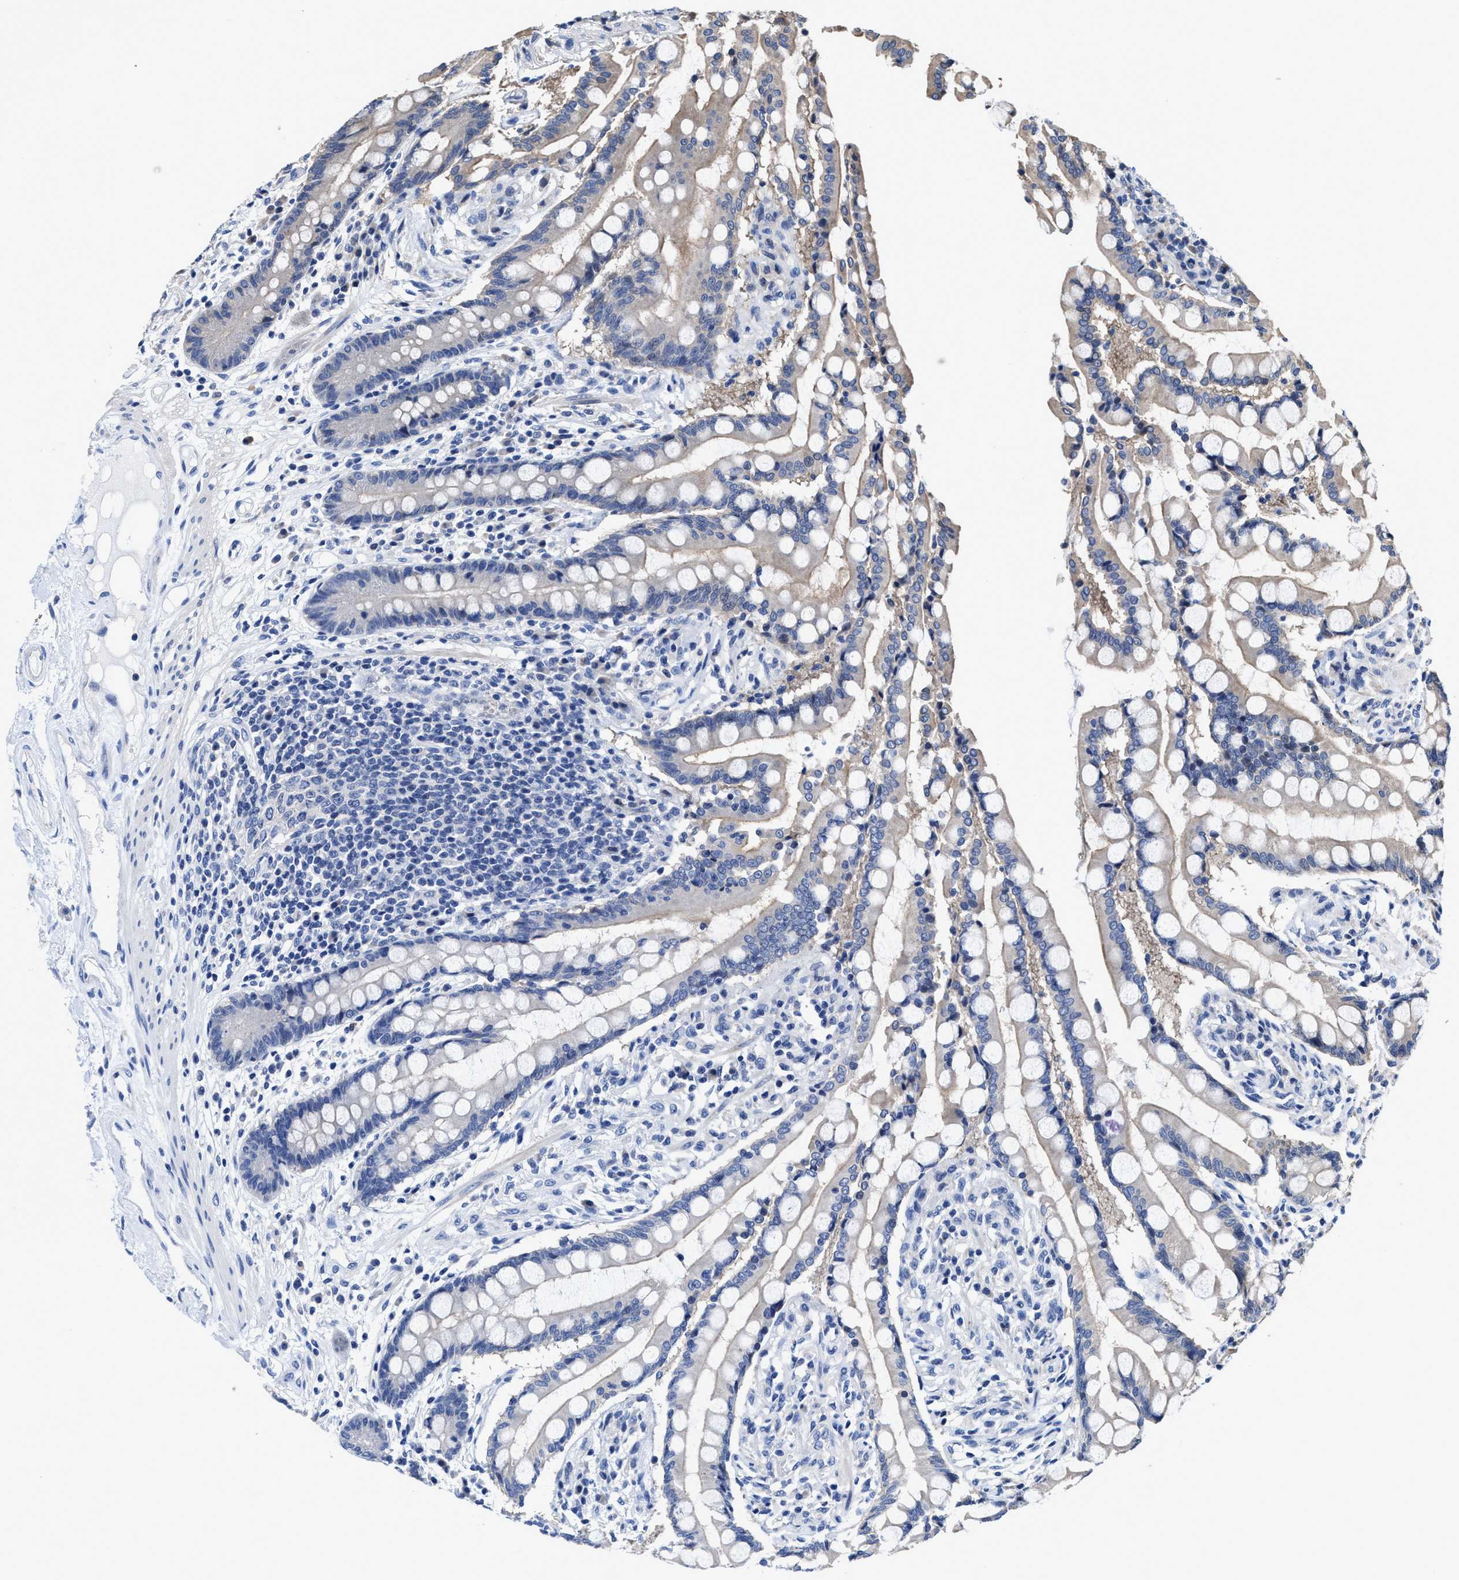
{"staining": {"intensity": "negative", "quantity": "none", "location": "none"}, "tissue": "colon", "cell_type": "Endothelial cells", "image_type": "normal", "snomed": [{"axis": "morphology", "description": "Normal tissue, NOS"}, {"axis": "topography", "description": "Colon"}], "caption": "Immunohistochemistry image of normal colon: human colon stained with DAB (3,3'-diaminobenzidine) displays no significant protein staining in endothelial cells. (Brightfield microscopy of DAB immunohistochemistry at high magnification).", "gene": "HOOK1", "patient": {"sex": "male", "age": 73}}